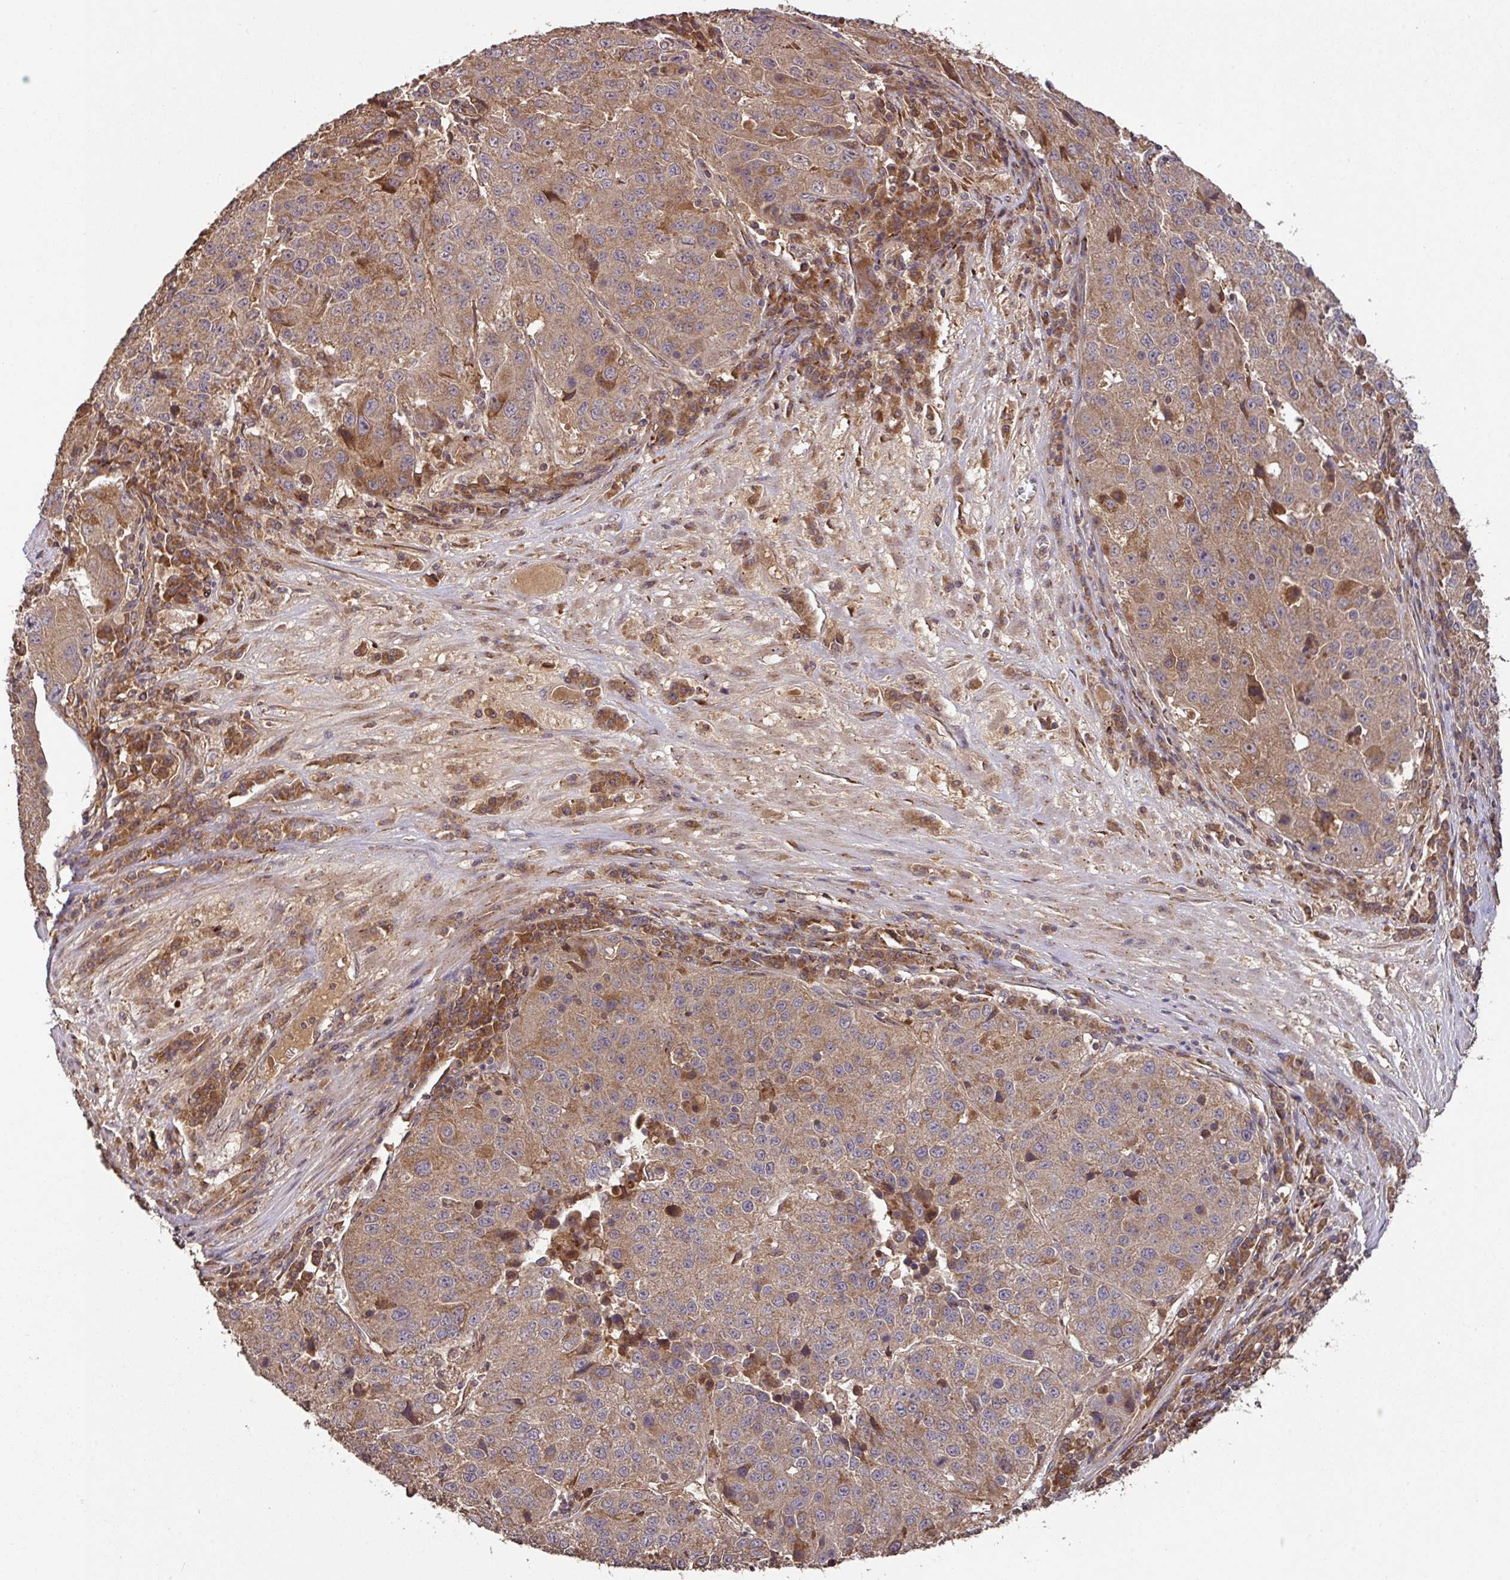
{"staining": {"intensity": "moderate", "quantity": ">75%", "location": "cytoplasmic/membranous"}, "tissue": "stomach cancer", "cell_type": "Tumor cells", "image_type": "cancer", "snomed": [{"axis": "morphology", "description": "Adenocarcinoma, NOS"}, {"axis": "topography", "description": "Stomach"}], "caption": "Brown immunohistochemical staining in human stomach cancer (adenocarcinoma) shows moderate cytoplasmic/membranous expression in approximately >75% of tumor cells.", "gene": "MRRF", "patient": {"sex": "male", "age": 71}}